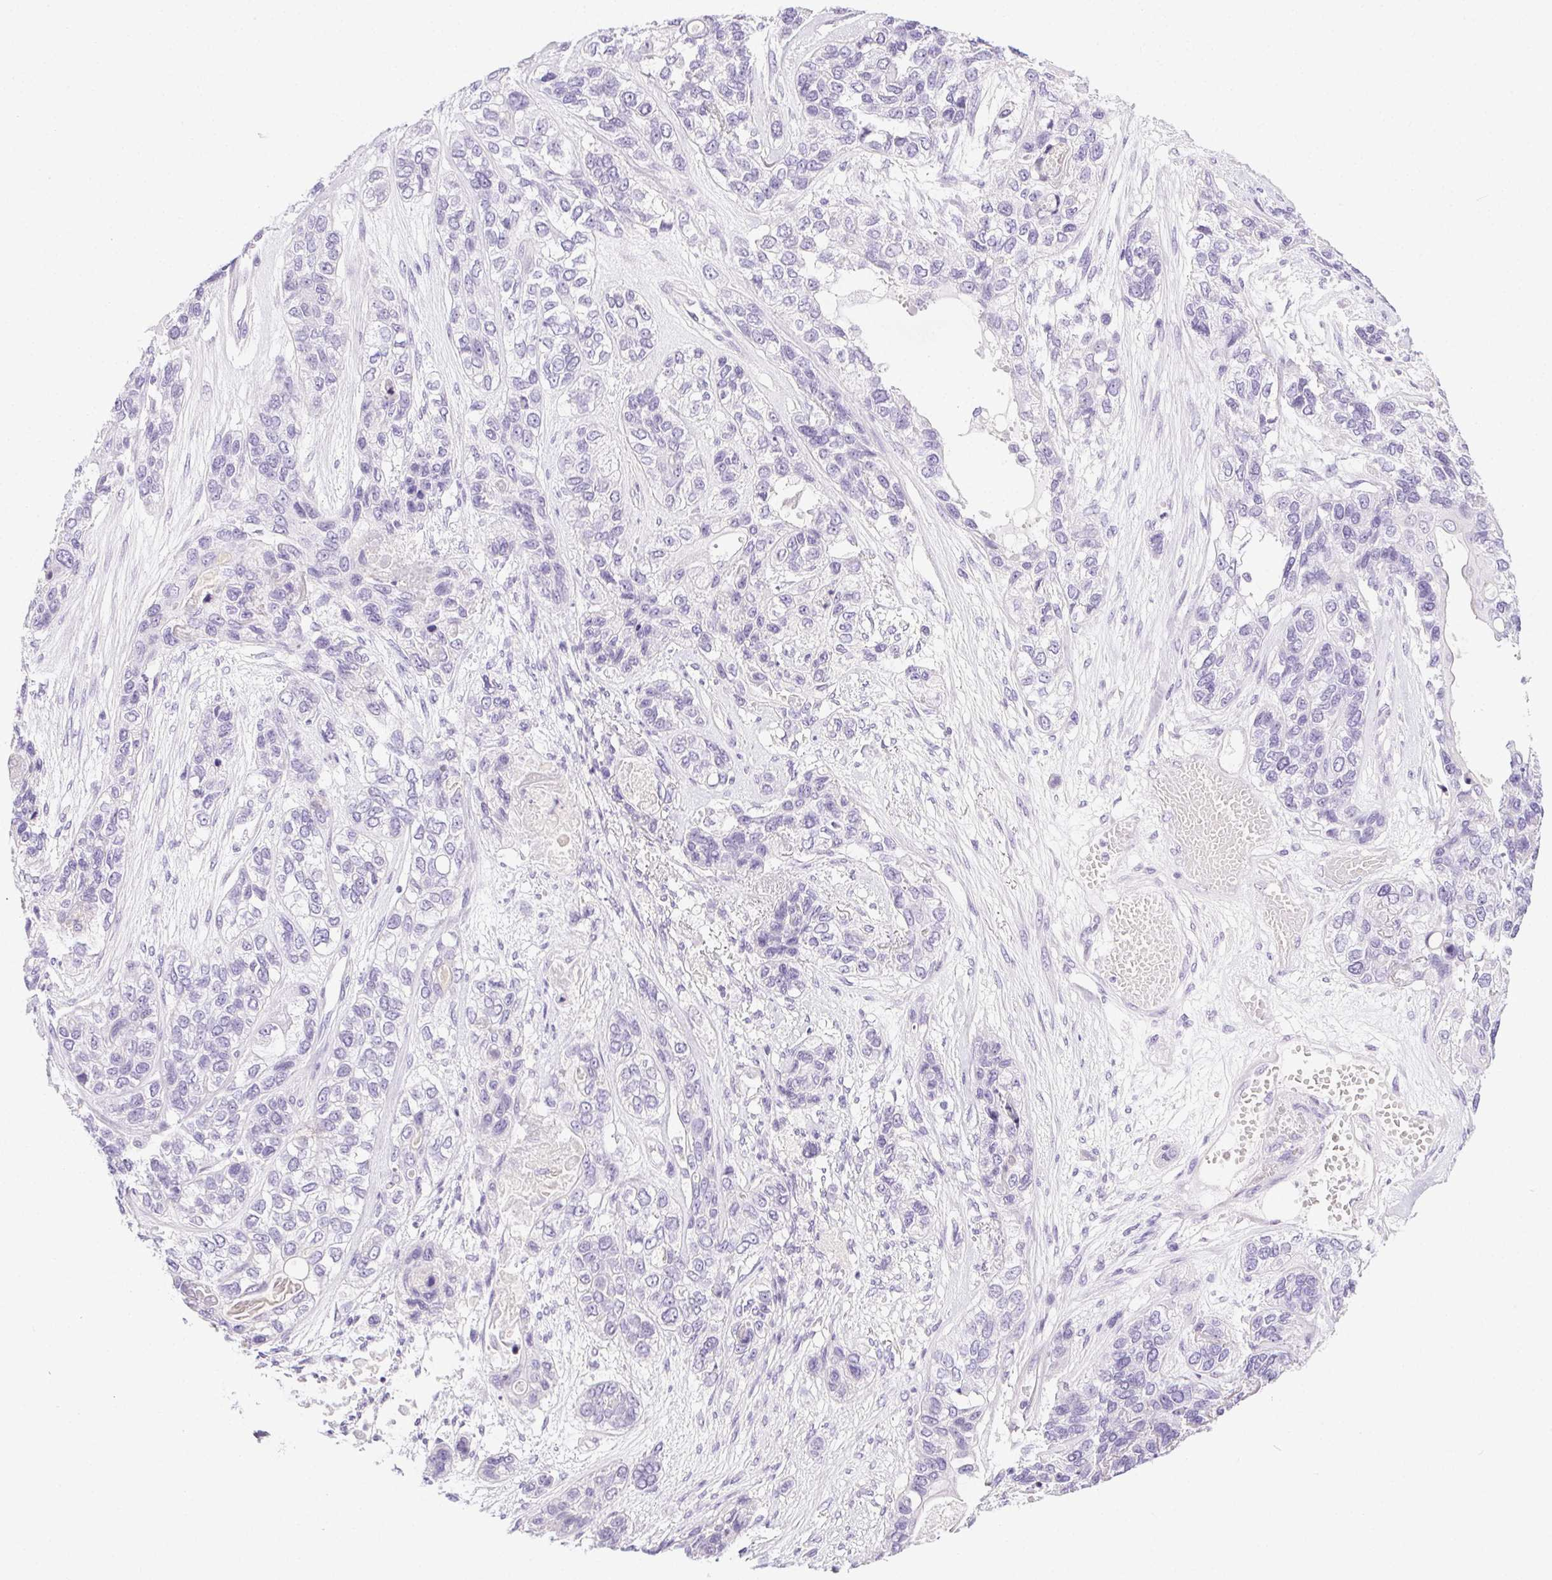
{"staining": {"intensity": "negative", "quantity": "none", "location": "none"}, "tissue": "lung cancer", "cell_type": "Tumor cells", "image_type": "cancer", "snomed": [{"axis": "morphology", "description": "Squamous cell carcinoma, NOS"}, {"axis": "topography", "description": "Lung"}], "caption": "Immunohistochemical staining of human squamous cell carcinoma (lung) exhibits no significant staining in tumor cells. The staining is performed using DAB (3,3'-diaminobenzidine) brown chromogen with nuclei counter-stained in using hematoxylin.", "gene": "C20orf85", "patient": {"sex": "female", "age": 70}}